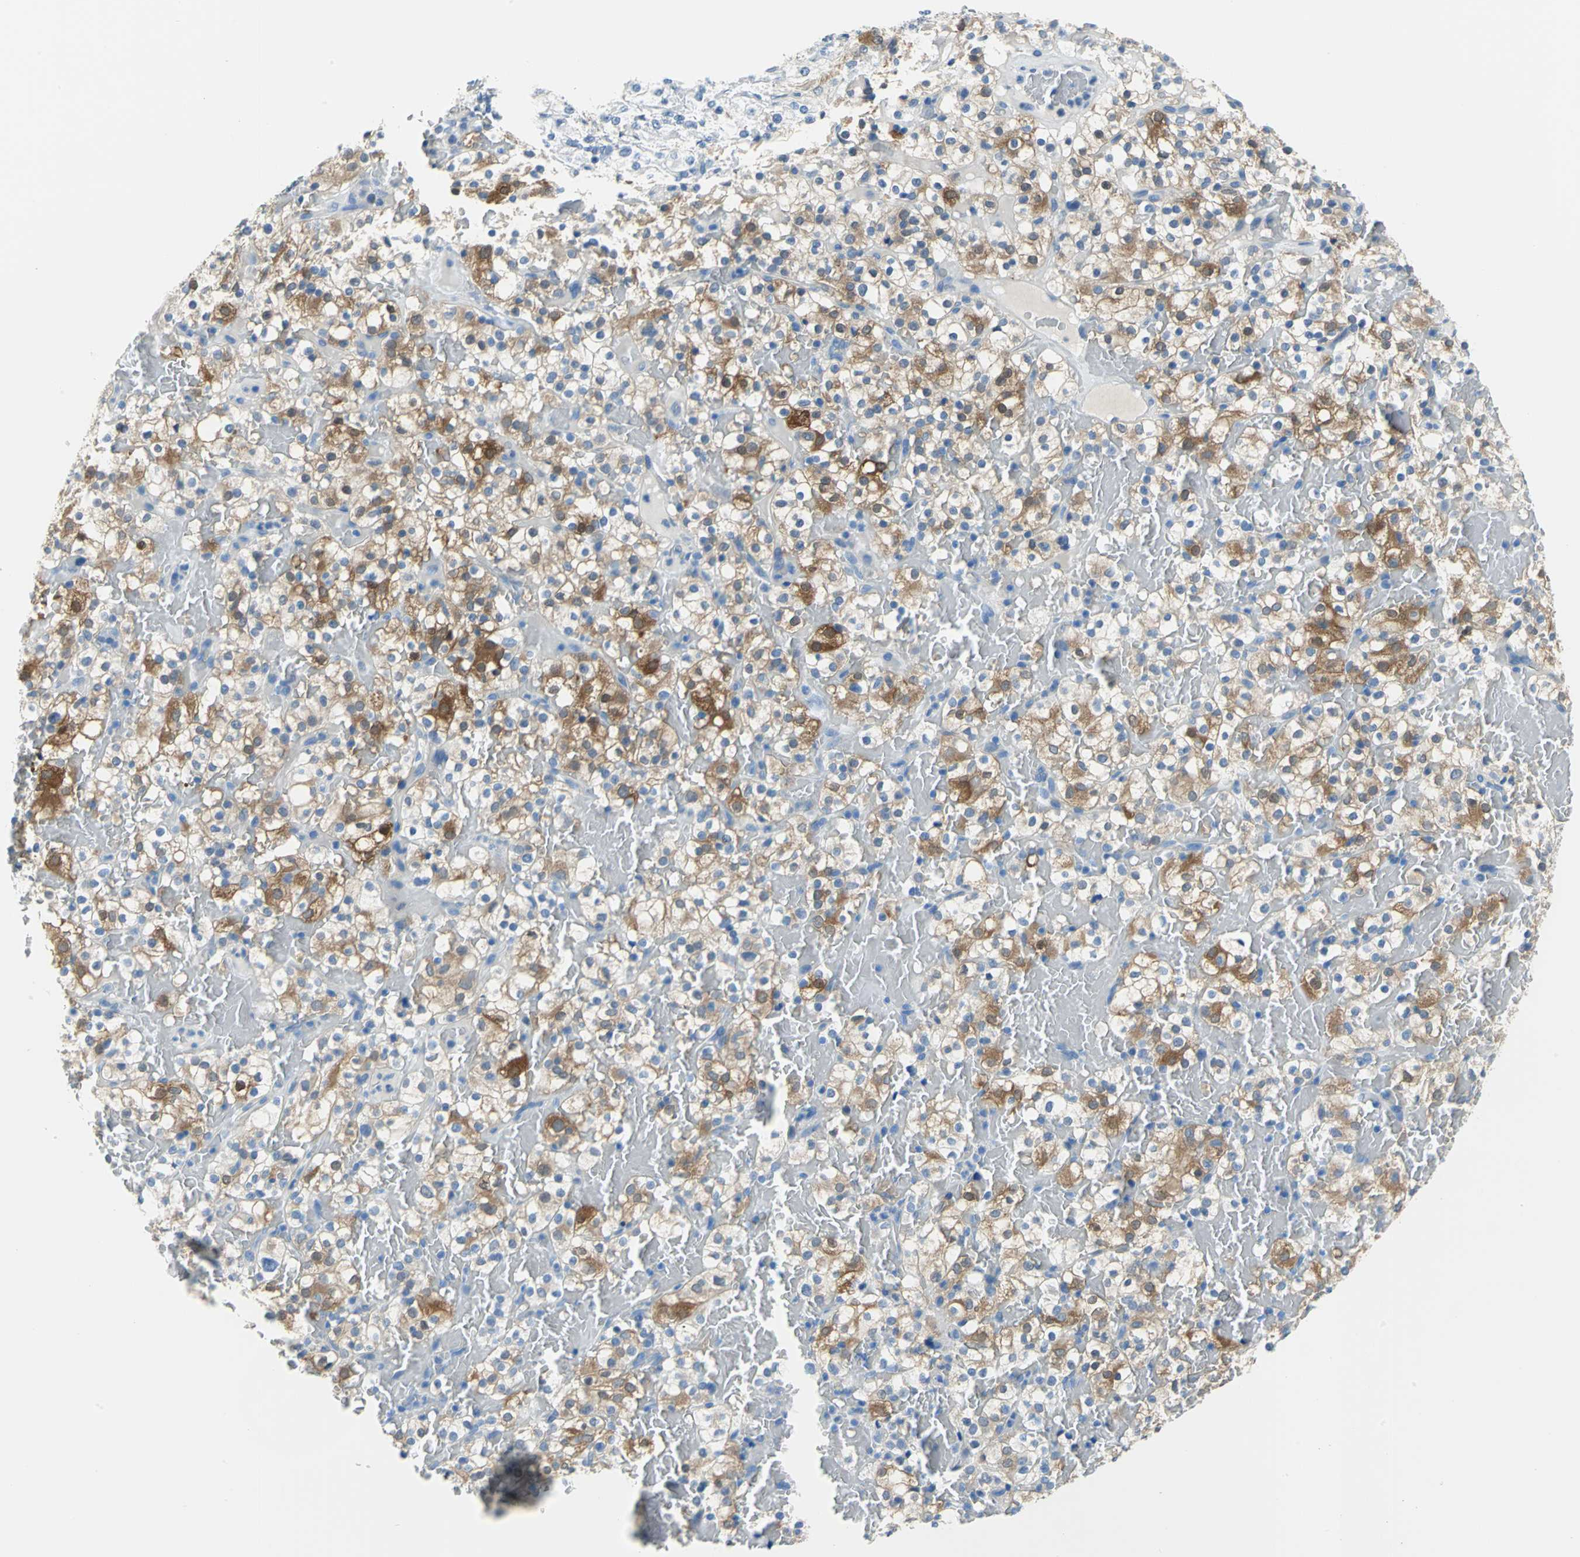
{"staining": {"intensity": "strong", "quantity": "25%-75%", "location": "cytoplasmic/membranous"}, "tissue": "renal cancer", "cell_type": "Tumor cells", "image_type": "cancer", "snomed": [{"axis": "morphology", "description": "Normal tissue, NOS"}, {"axis": "morphology", "description": "Adenocarcinoma, NOS"}, {"axis": "topography", "description": "Kidney"}], "caption": "Immunohistochemical staining of renal cancer exhibits high levels of strong cytoplasmic/membranous protein positivity in approximately 25%-75% of tumor cells.", "gene": "PKLR", "patient": {"sex": "female", "age": 72}}